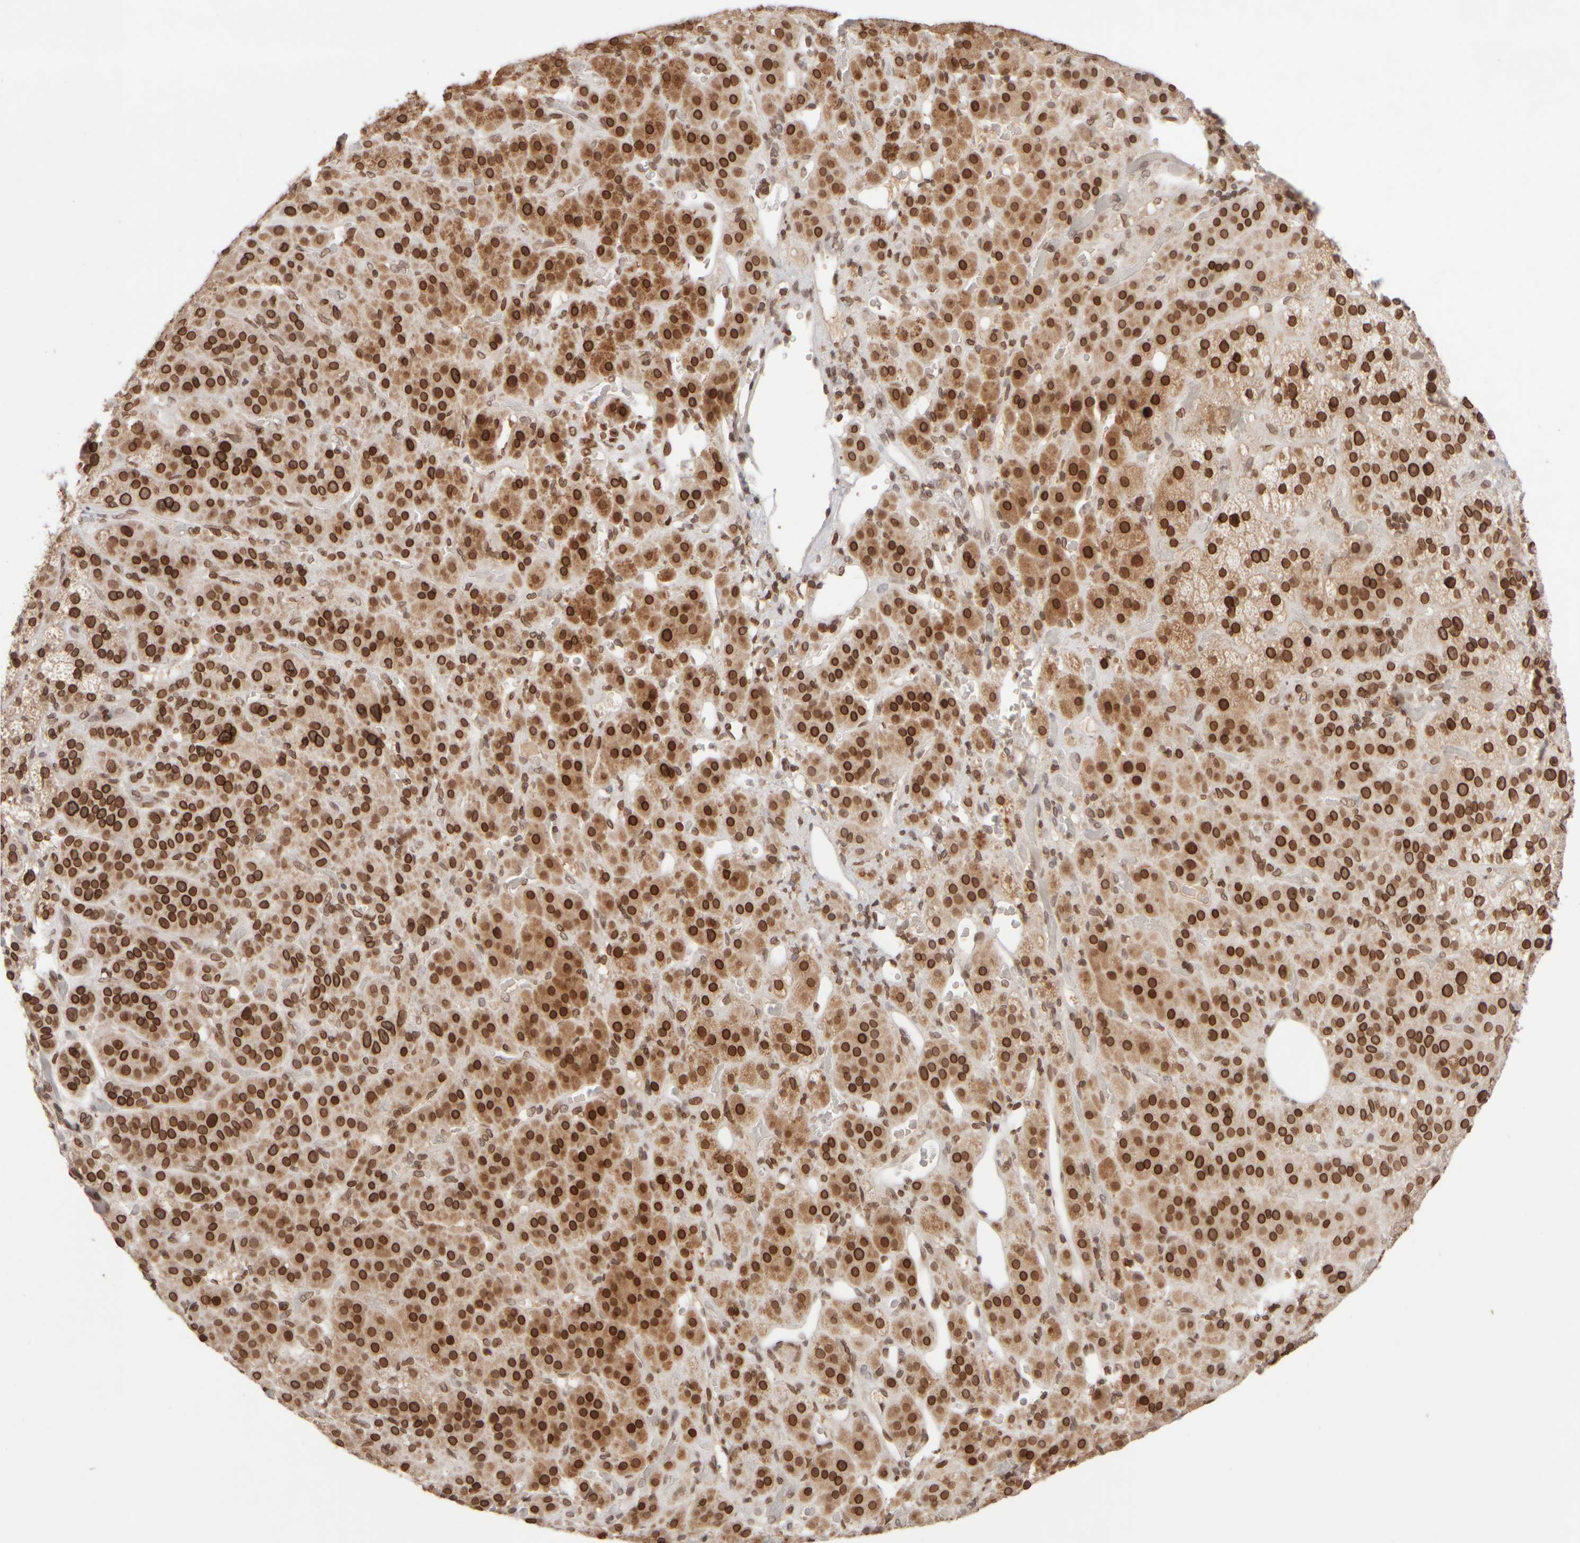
{"staining": {"intensity": "strong", "quantity": ">75%", "location": "cytoplasmic/membranous,nuclear"}, "tissue": "adrenal gland", "cell_type": "Glandular cells", "image_type": "normal", "snomed": [{"axis": "morphology", "description": "Normal tissue, NOS"}, {"axis": "topography", "description": "Adrenal gland"}], "caption": "Approximately >75% of glandular cells in benign adrenal gland exhibit strong cytoplasmic/membranous,nuclear protein expression as visualized by brown immunohistochemical staining.", "gene": "ZC3HC1", "patient": {"sex": "male", "age": 57}}